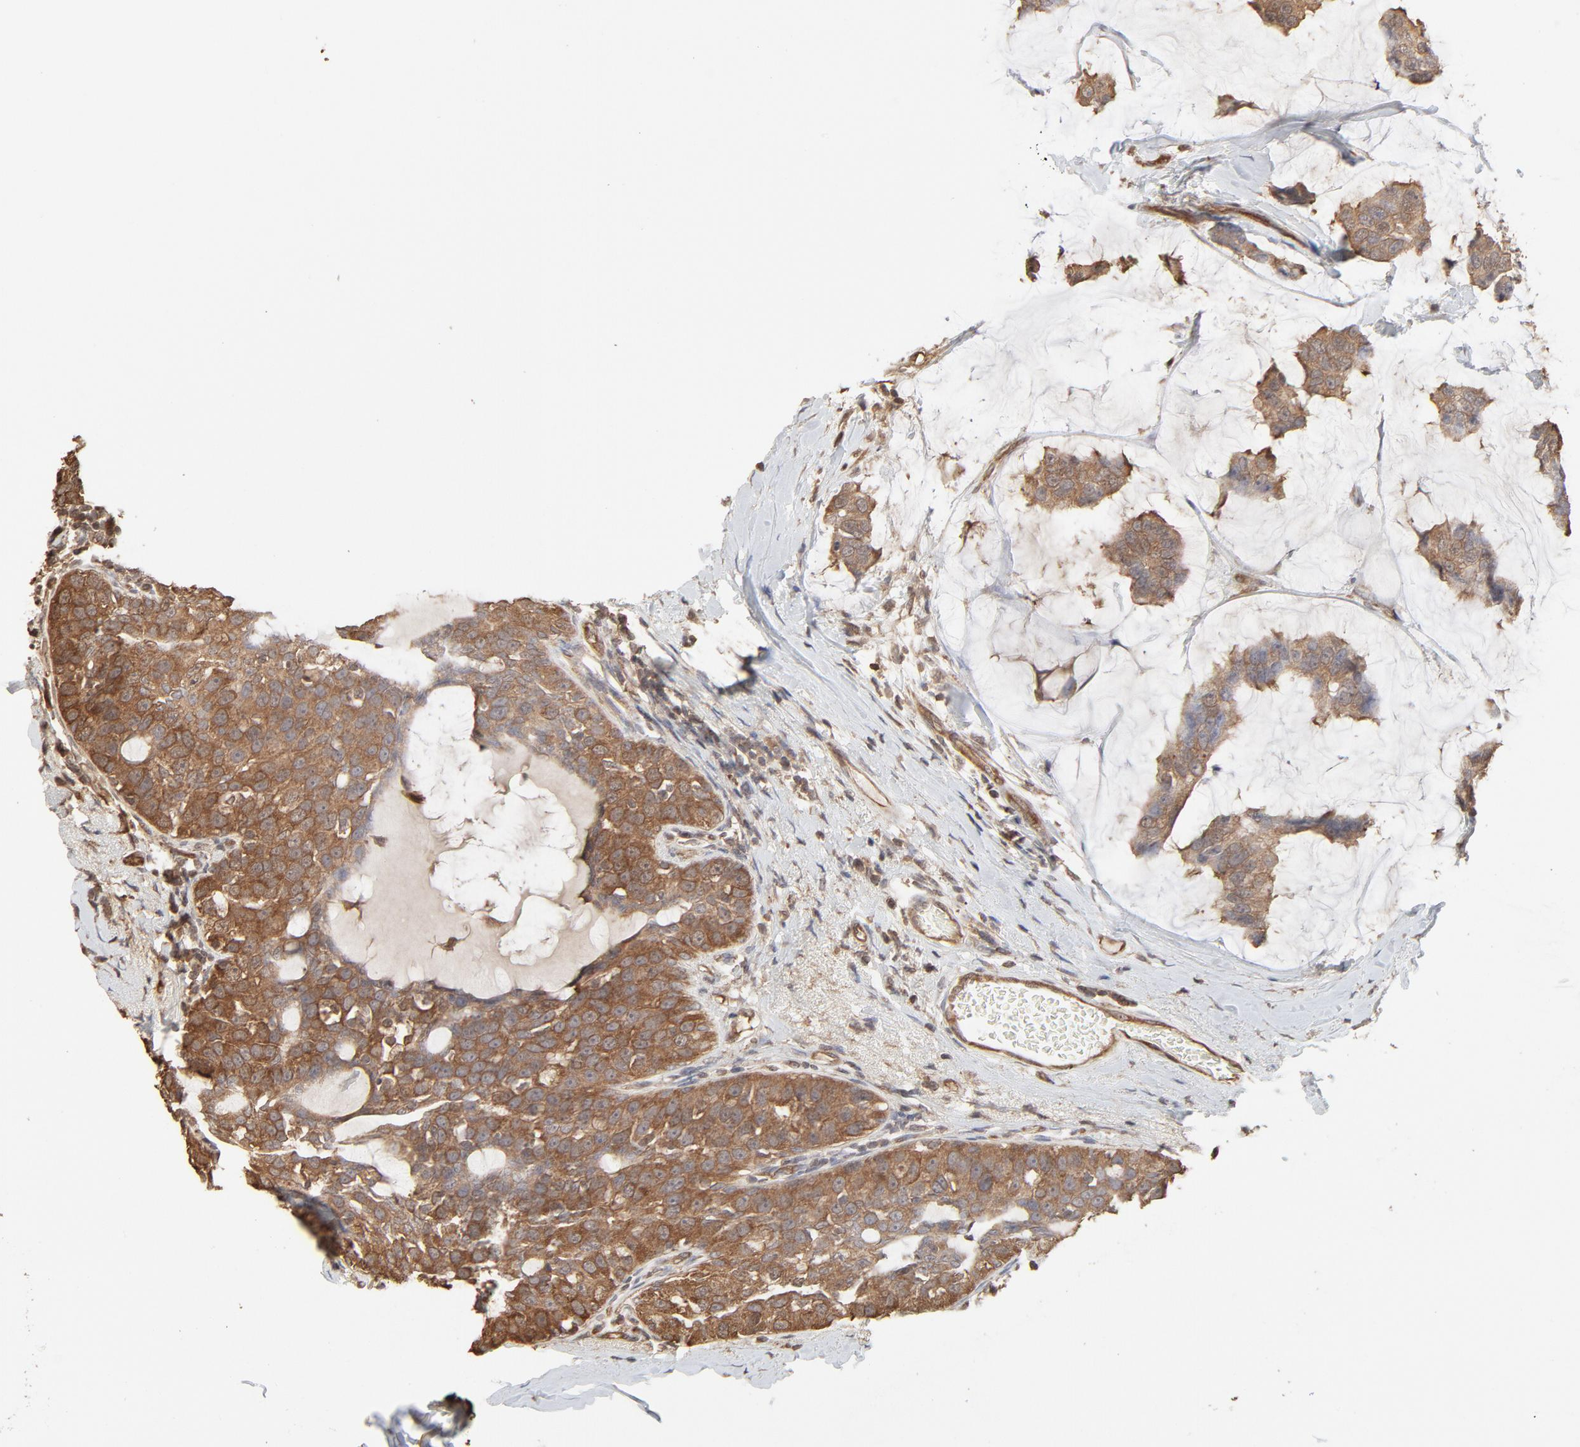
{"staining": {"intensity": "moderate", "quantity": ">75%", "location": "cytoplasmic/membranous"}, "tissue": "breast cancer", "cell_type": "Tumor cells", "image_type": "cancer", "snomed": [{"axis": "morphology", "description": "Normal tissue, NOS"}, {"axis": "morphology", "description": "Duct carcinoma"}, {"axis": "topography", "description": "Breast"}], "caption": "Immunohistochemical staining of breast cancer displays moderate cytoplasmic/membranous protein positivity in about >75% of tumor cells.", "gene": "PPP2CA", "patient": {"sex": "female", "age": 50}}